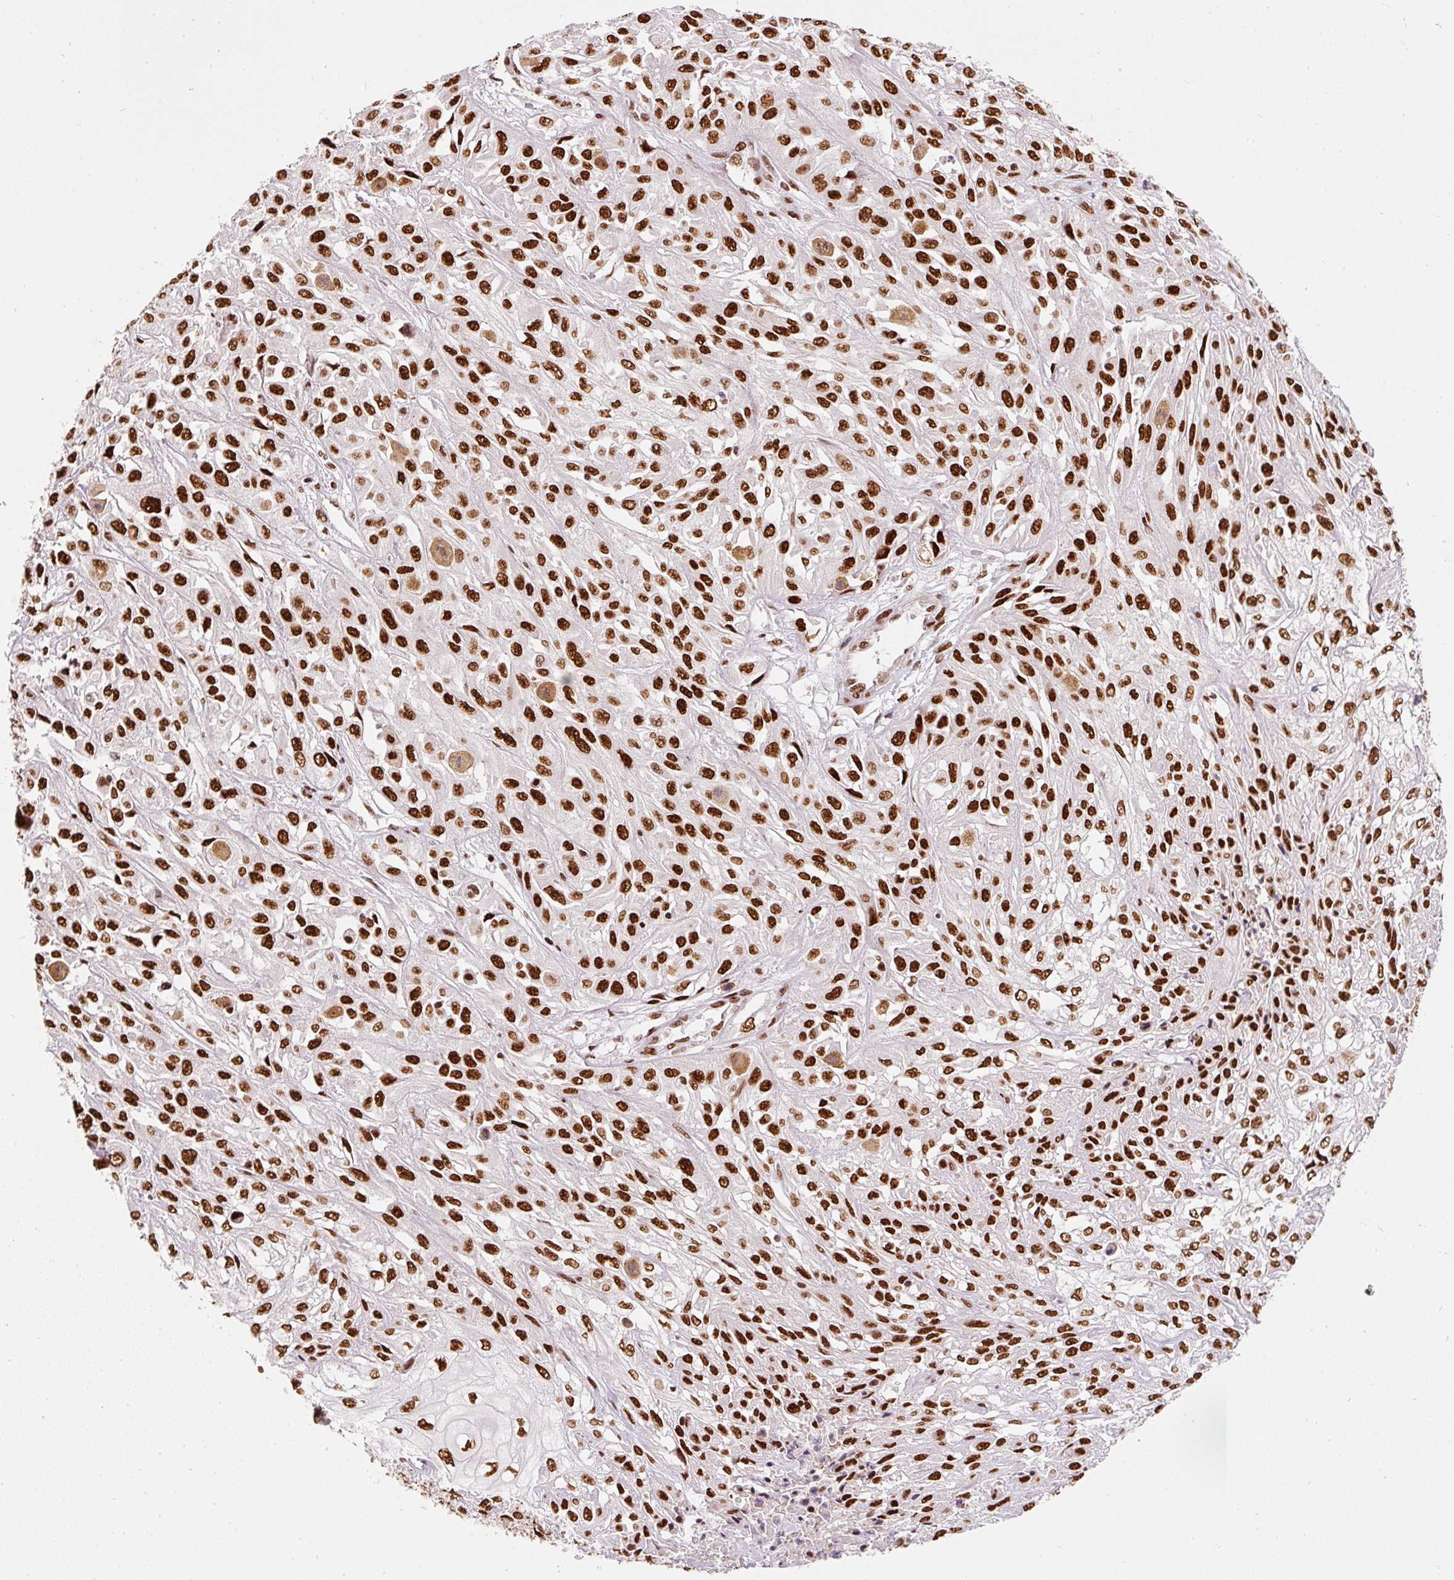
{"staining": {"intensity": "strong", "quantity": ">75%", "location": "nuclear"}, "tissue": "skin cancer", "cell_type": "Tumor cells", "image_type": "cancer", "snomed": [{"axis": "morphology", "description": "Squamous cell carcinoma, NOS"}, {"axis": "morphology", "description": "Squamous cell carcinoma, metastatic, NOS"}, {"axis": "topography", "description": "Skin"}, {"axis": "topography", "description": "Lymph node"}], "caption": "Immunohistochemical staining of human skin metastatic squamous cell carcinoma shows high levels of strong nuclear expression in about >75% of tumor cells.", "gene": "HNRNPC", "patient": {"sex": "male", "age": 75}}